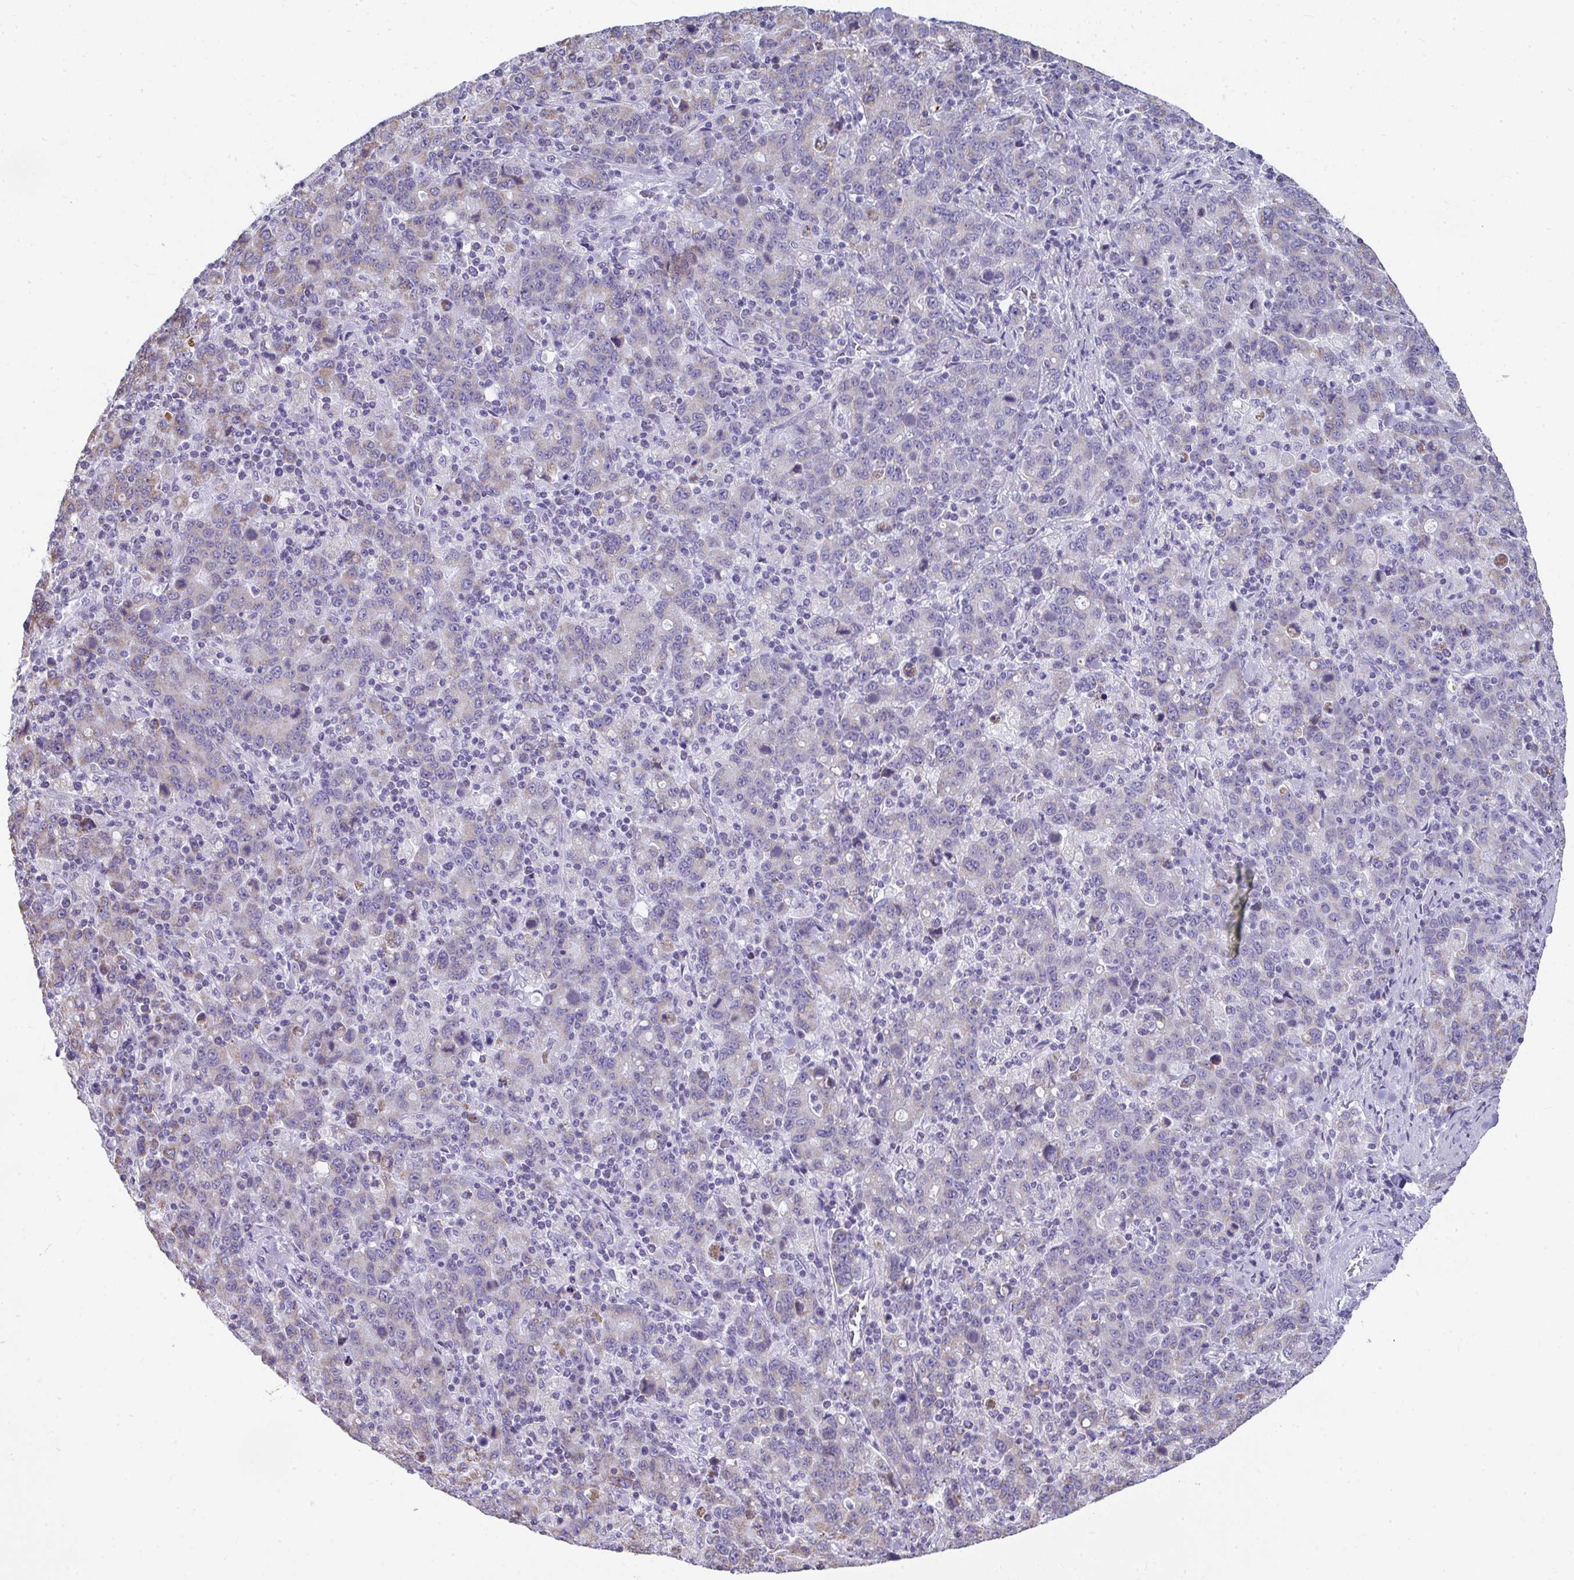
{"staining": {"intensity": "weak", "quantity": "<25%", "location": "cytoplasmic/membranous"}, "tissue": "stomach cancer", "cell_type": "Tumor cells", "image_type": "cancer", "snomed": [{"axis": "morphology", "description": "Adenocarcinoma, NOS"}, {"axis": "topography", "description": "Stomach, upper"}], "caption": "This is a image of IHC staining of stomach cancer (adenocarcinoma), which shows no staining in tumor cells.", "gene": "SLC6A1", "patient": {"sex": "male", "age": 69}}